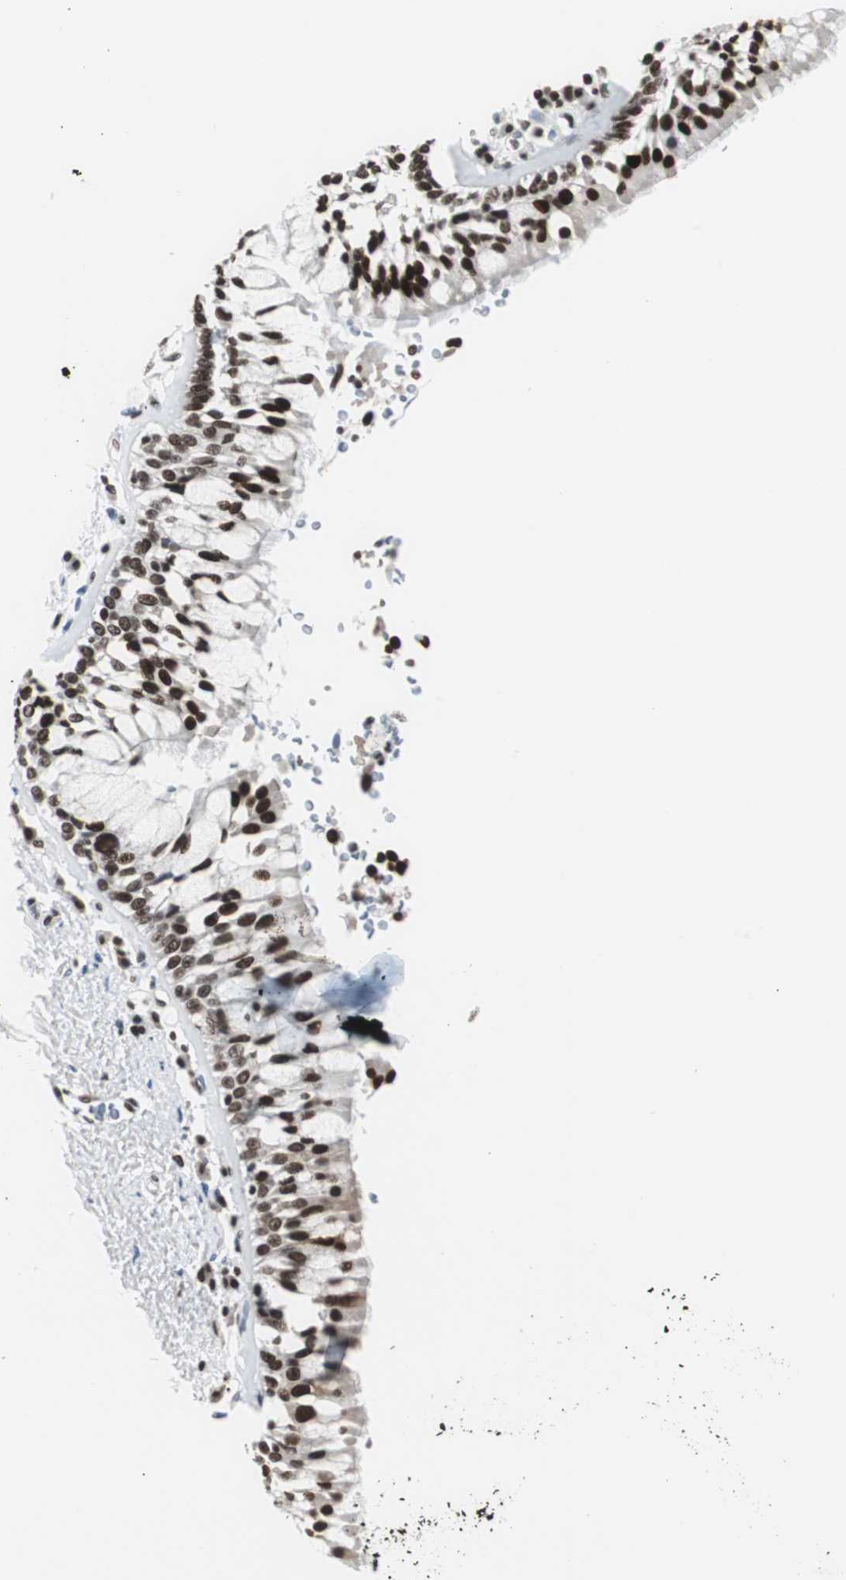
{"staining": {"intensity": "strong", "quantity": ">75%", "location": "nuclear"}, "tissue": "bronchus", "cell_type": "Respiratory epithelial cells", "image_type": "normal", "snomed": [{"axis": "morphology", "description": "Normal tissue, NOS"}, {"axis": "morphology", "description": "Adenocarcinoma, NOS"}, {"axis": "topography", "description": "Bronchus"}, {"axis": "topography", "description": "Lung"}], "caption": "An image of bronchus stained for a protein reveals strong nuclear brown staining in respiratory epithelial cells. (DAB (3,3'-diaminobenzidine) IHC with brightfield microscopy, high magnification).", "gene": "XRCC1", "patient": {"sex": "male", "age": 71}}